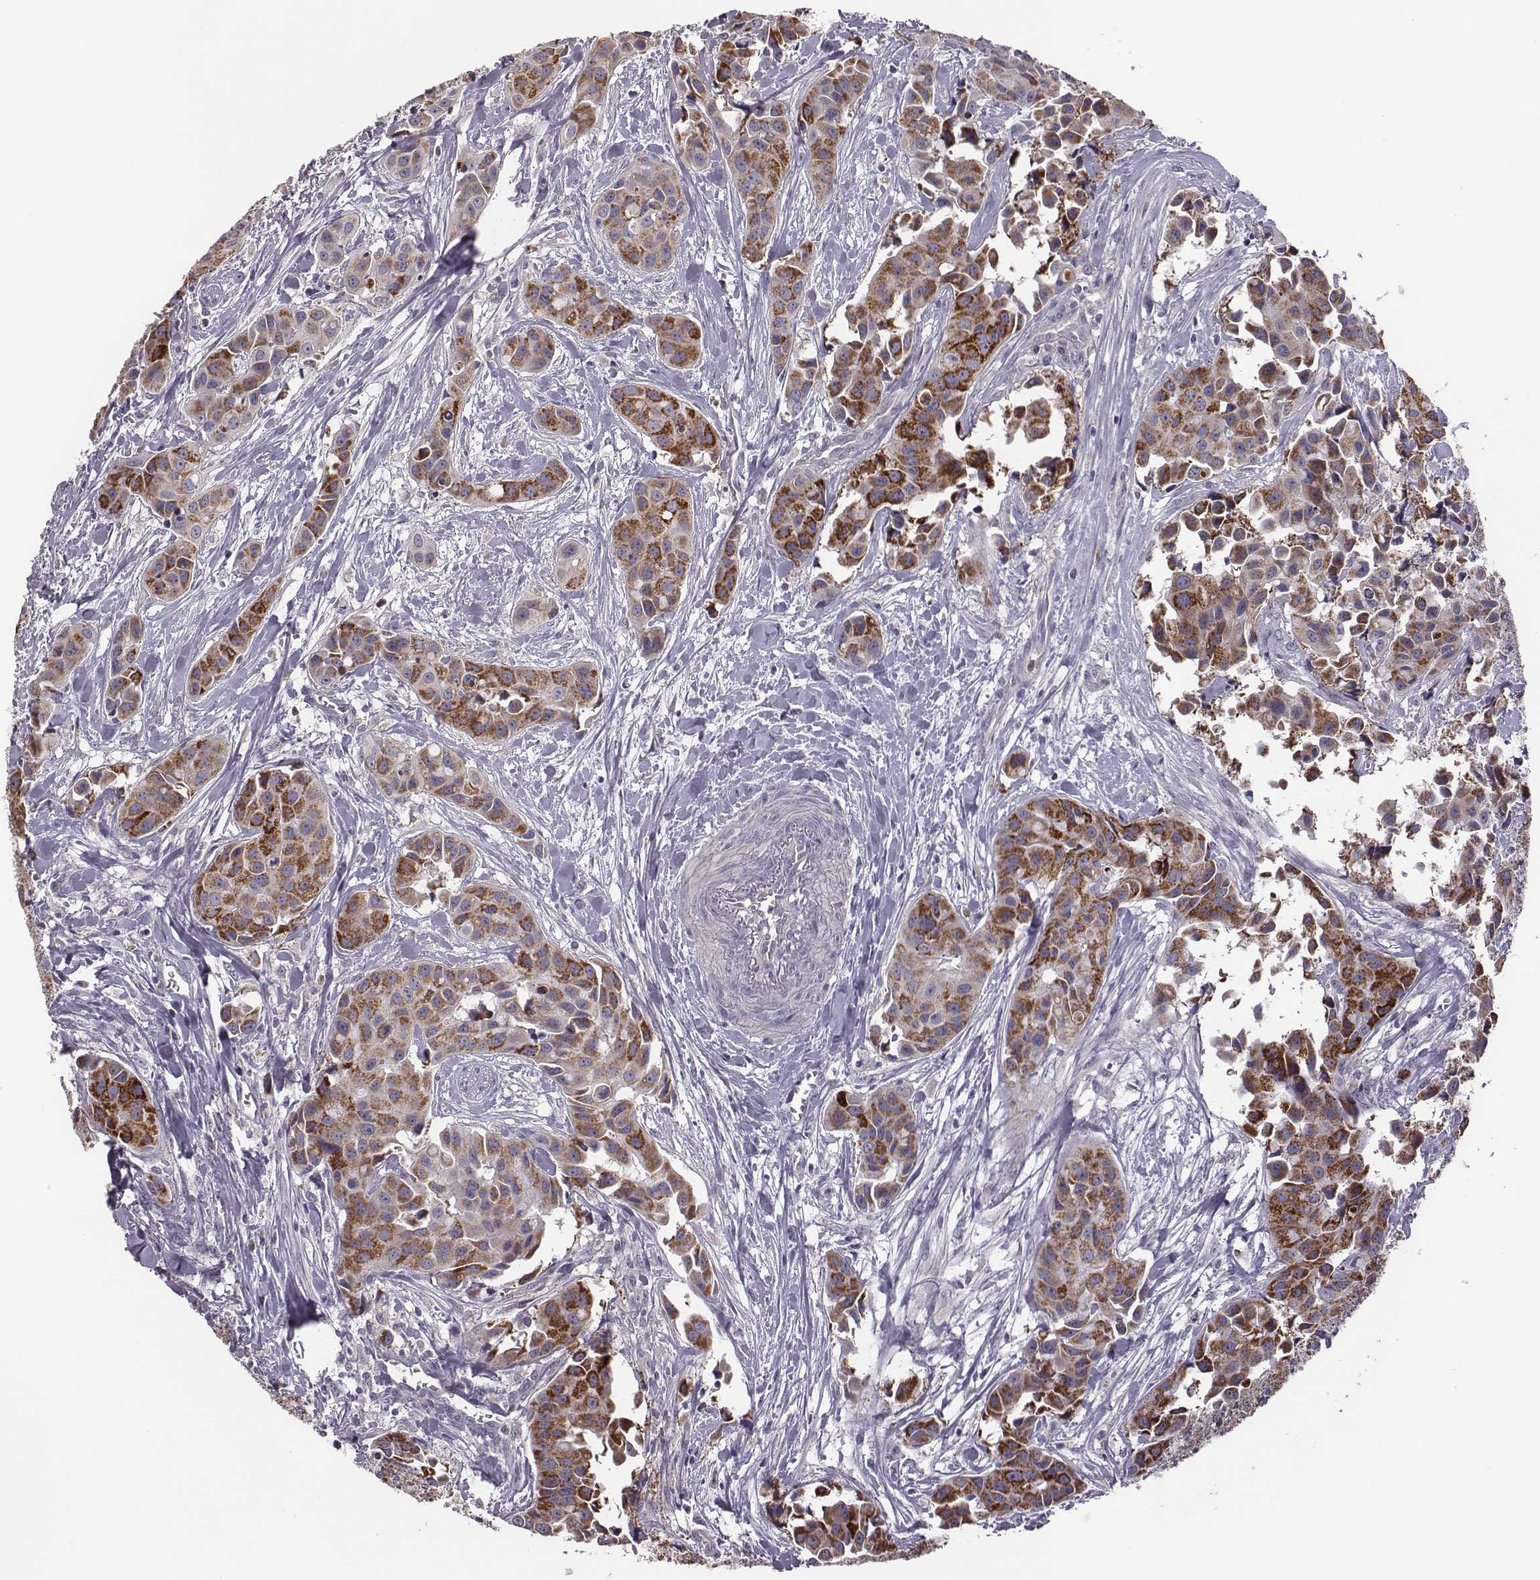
{"staining": {"intensity": "moderate", "quantity": ">75%", "location": "cytoplasmic/membranous"}, "tissue": "head and neck cancer", "cell_type": "Tumor cells", "image_type": "cancer", "snomed": [{"axis": "morphology", "description": "Adenocarcinoma, NOS"}, {"axis": "topography", "description": "Head-Neck"}], "caption": "A brown stain shows moderate cytoplasmic/membranous expression of a protein in human head and neck adenocarcinoma tumor cells.", "gene": "KMO", "patient": {"sex": "male", "age": 76}}